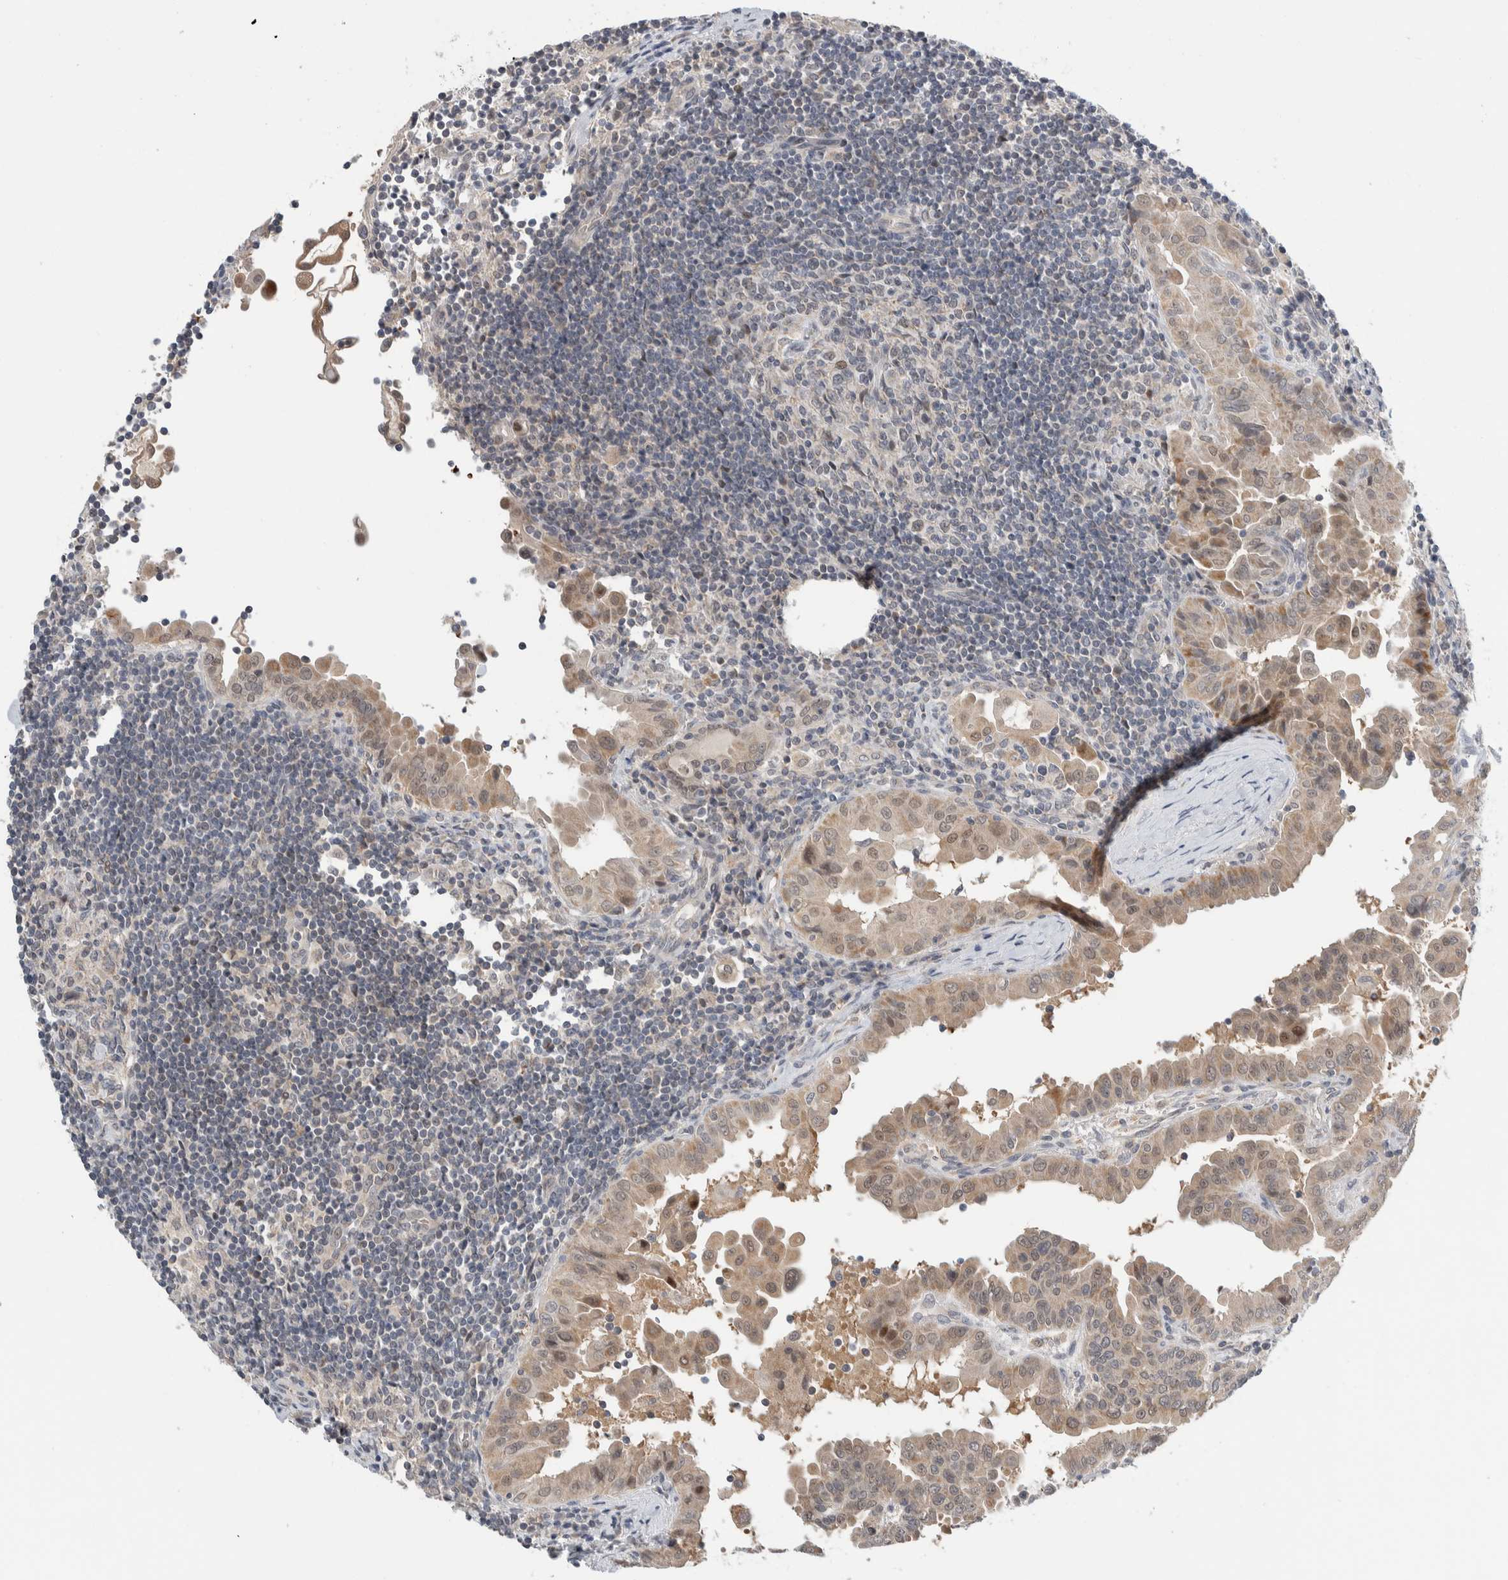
{"staining": {"intensity": "weak", "quantity": ">75%", "location": "cytoplasmic/membranous,nuclear"}, "tissue": "thyroid cancer", "cell_type": "Tumor cells", "image_type": "cancer", "snomed": [{"axis": "morphology", "description": "Papillary adenocarcinoma, NOS"}, {"axis": "topography", "description": "Thyroid gland"}], "caption": "Immunohistochemical staining of human thyroid papillary adenocarcinoma shows low levels of weak cytoplasmic/membranous and nuclear positivity in approximately >75% of tumor cells. The staining was performed using DAB (3,3'-diaminobenzidine), with brown indicating positive protein expression. Nuclei are stained blue with hematoxylin.", "gene": "SHPK", "patient": {"sex": "male", "age": 33}}